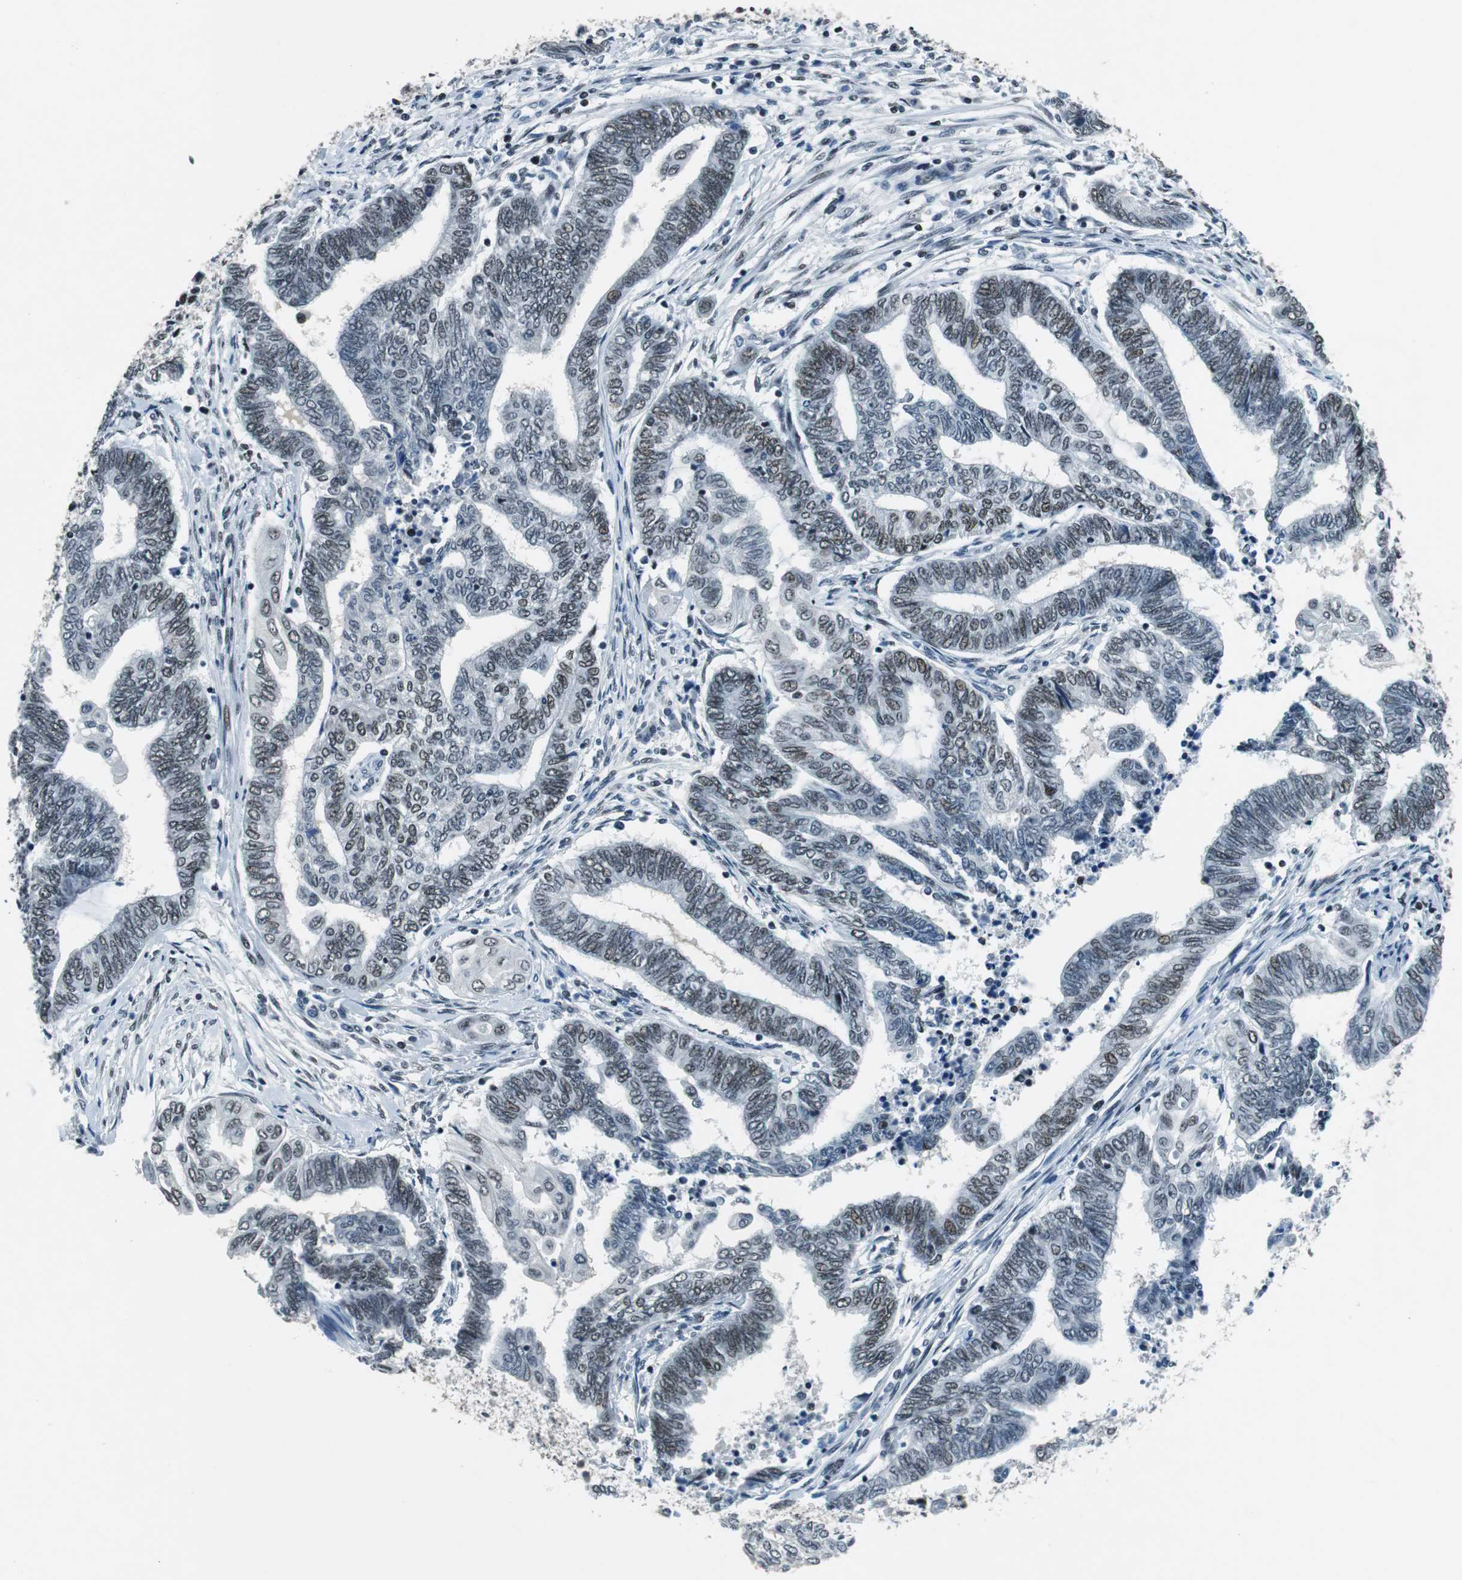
{"staining": {"intensity": "weak", "quantity": "<25%", "location": "nuclear"}, "tissue": "endometrial cancer", "cell_type": "Tumor cells", "image_type": "cancer", "snomed": [{"axis": "morphology", "description": "Adenocarcinoma, NOS"}, {"axis": "topography", "description": "Uterus"}, {"axis": "topography", "description": "Endometrium"}], "caption": "Immunohistochemistry of human adenocarcinoma (endometrial) shows no expression in tumor cells.", "gene": "HDAC3", "patient": {"sex": "female", "age": 70}}